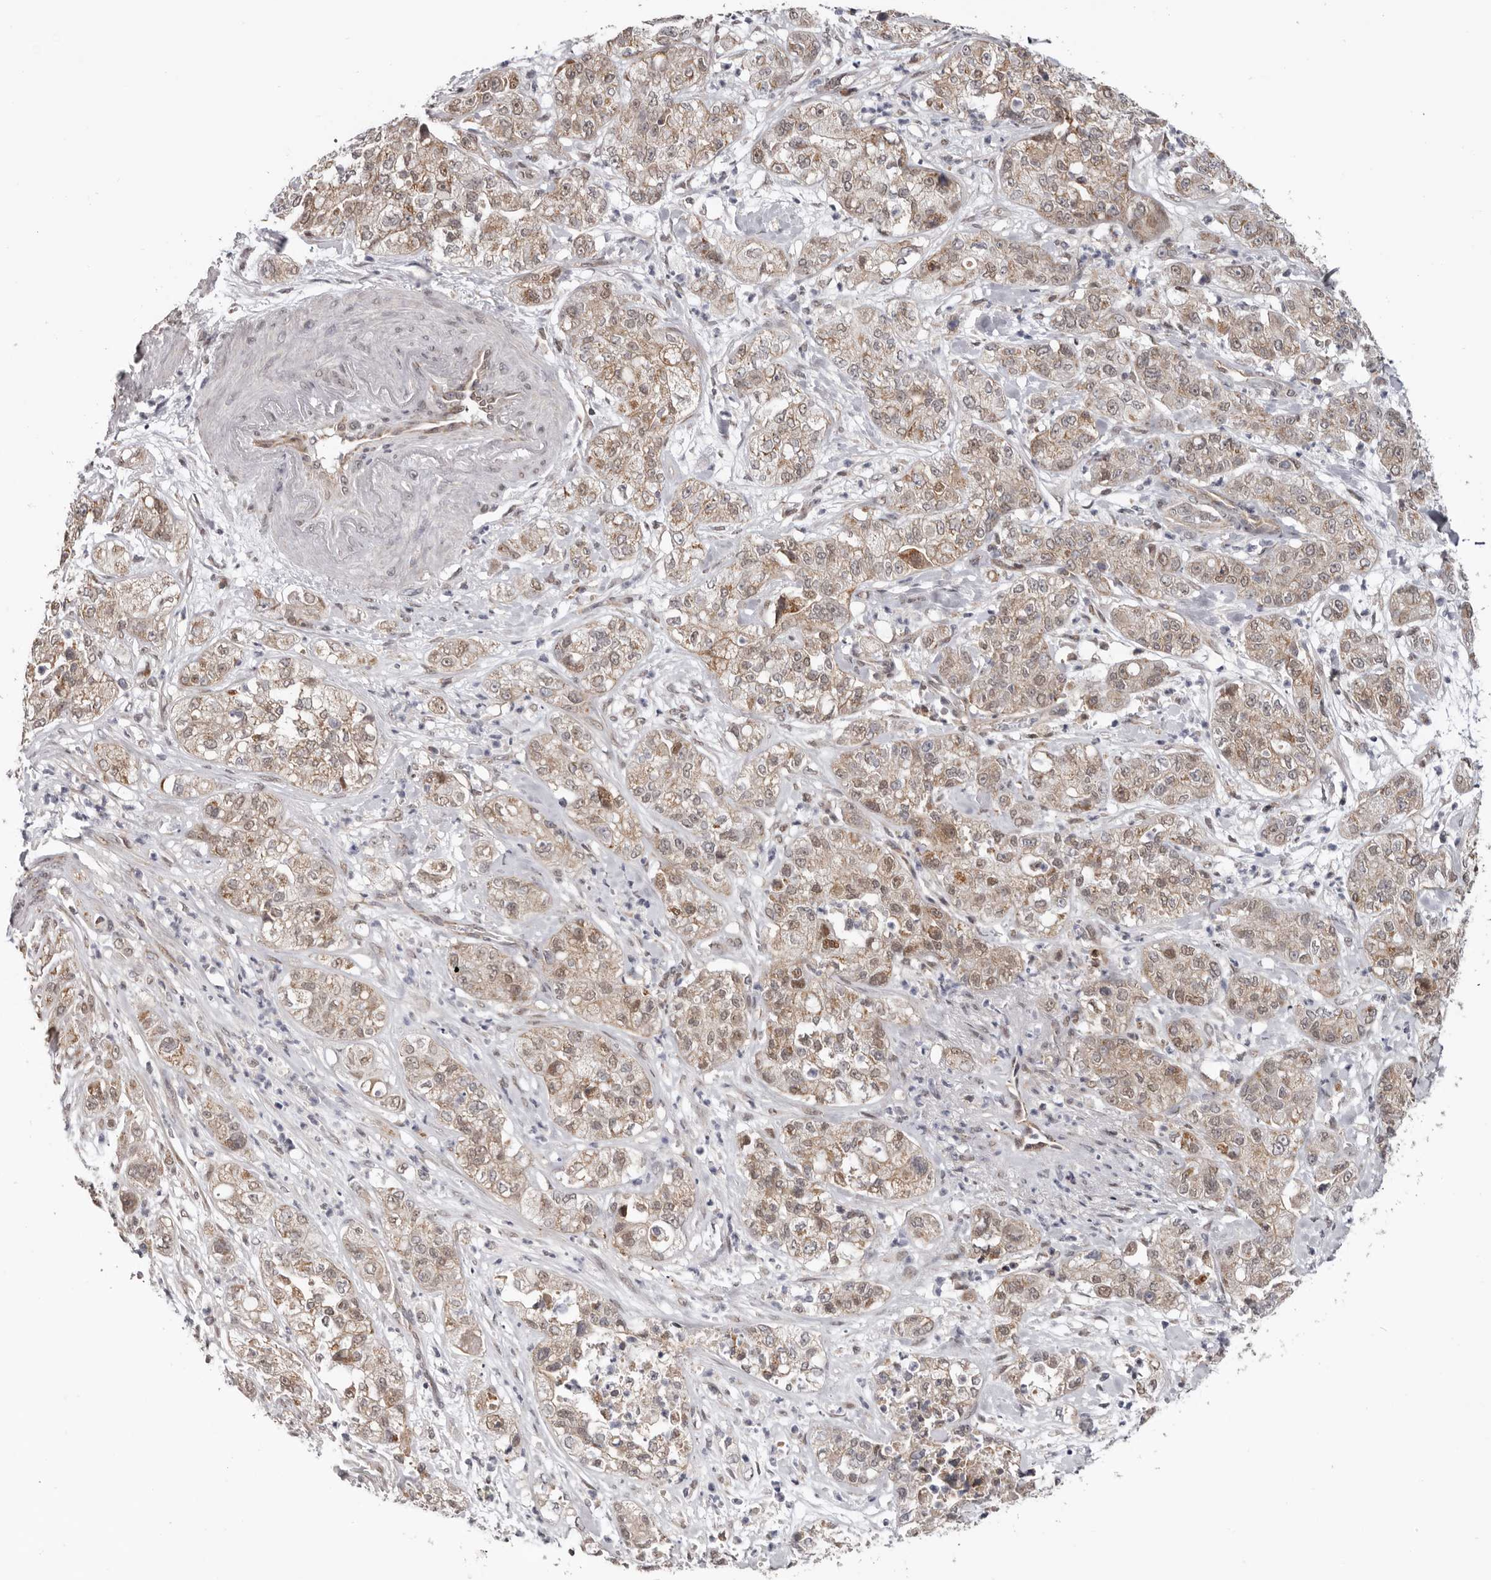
{"staining": {"intensity": "weak", "quantity": ">75%", "location": "cytoplasmic/membranous,nuclear"}, "tissue": "pancreatic cancer", "cell_type": "Tumor cells", "image_type": "cancer", "snomed": [{"axis": "morphology", "description": "Adenocarcinoma, NOS"}, {"axis": "topography", "description": "Pancreas"}], "caption": "Tumor cells exhibit low levels of weak cytoplasmic/membranous and nuclear staining in approximately >75% of cells in human pancreatic cancer.", "gene": "MOGAT2", "patient": {"sex": "female", "age": 78}}